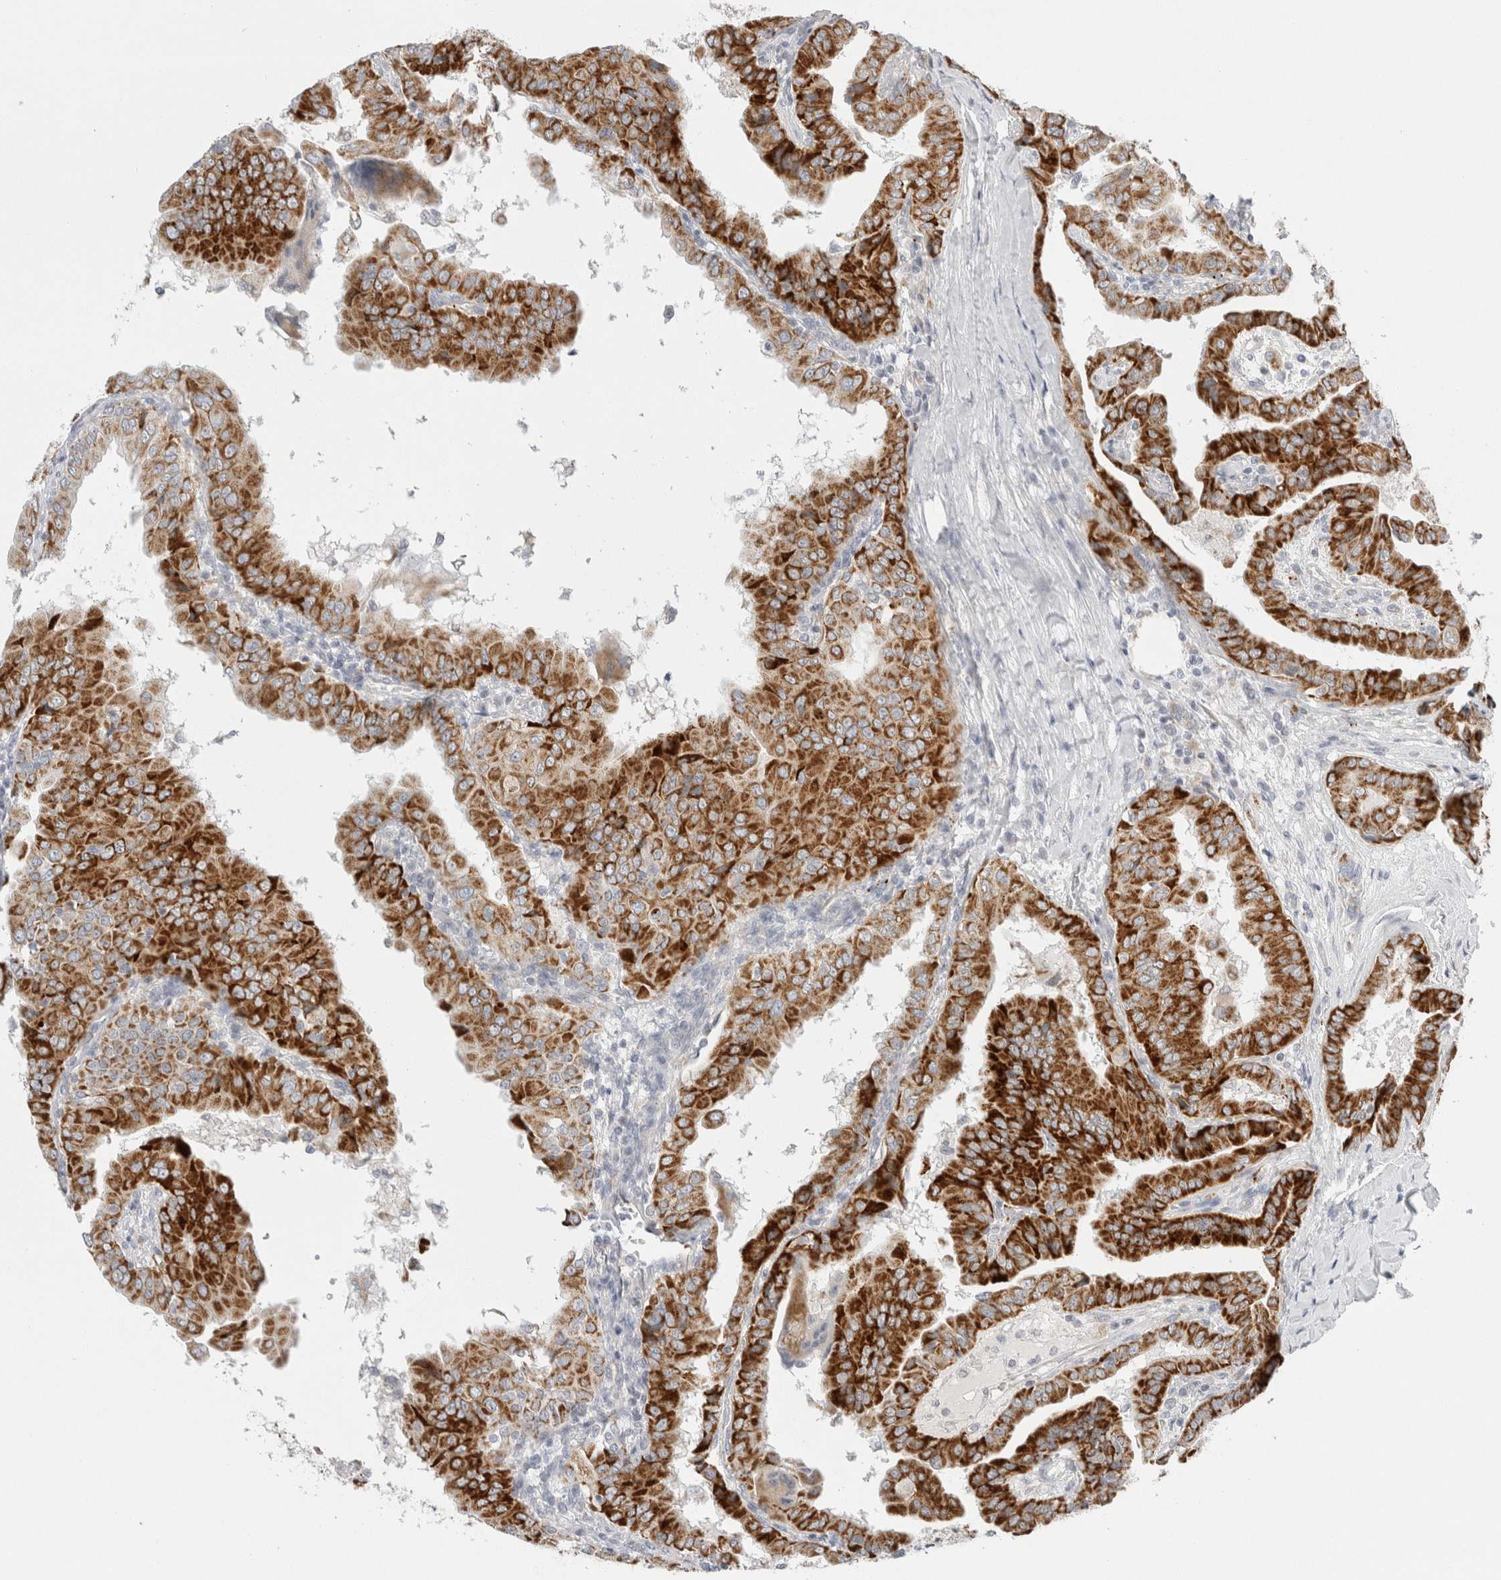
{"staining": {"intensity": "strong", "quantity": ">75%", "location": "cytoplasmic/membranous"}, "tissue": "thyroid cancer", "cell_type": "Tumor cells", "image_type": "cancer", "snomed": [{"axis": "morphology", "description": "Papillary adenocarcinoma, NOS"}, {"axis": "topography", "description": "Thyroid gland"}], "caption": "Immunohistochemical staining of human papillary adenocarcinoma (thyroid) reveals strong cytoplasmic/membranous protein staining in about >75% of tumor cells.", "gene": "FAHD1", "patient": {"sex": "male", "age": 33}}